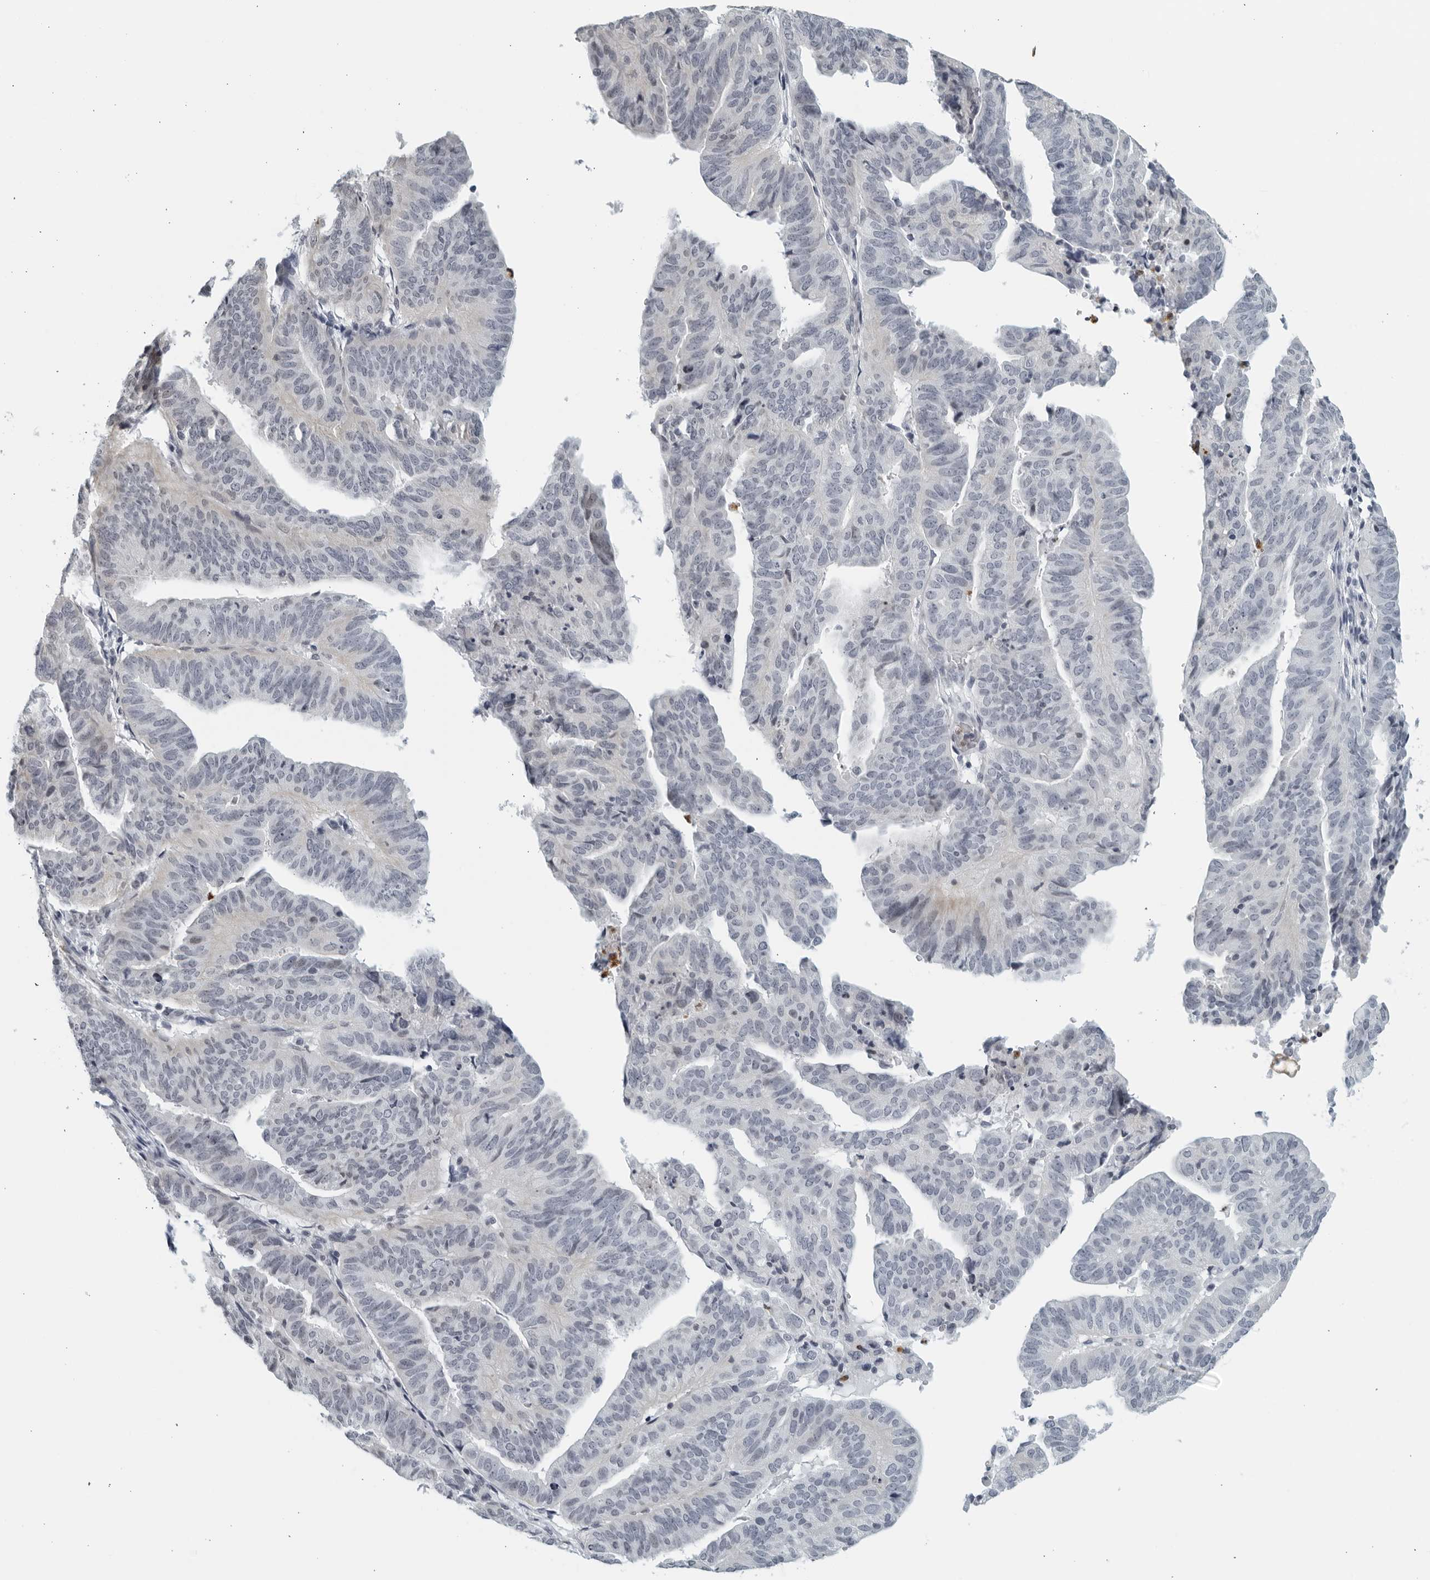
{"staining": {"intensity": "negative", "quantity": "none", "location": "none"}, "tissue": "endometrial cancer", "cell_type": "Tumor cells", "image_type": "cancer", "snomed": [{"axis": "morphology", "description": "Adenocarcinoma, NOS"}, {"axis": "topography", "description": "Uterus"}], "caption": "A photomicrograph of human adenocarcinoma (endometrial) is negative for staining in tumor cells. (DAB immunohistochemistry with hematoxylin counter stain).", "gene": "KLK7", "patient": {"sex": "female", "age": 77}}